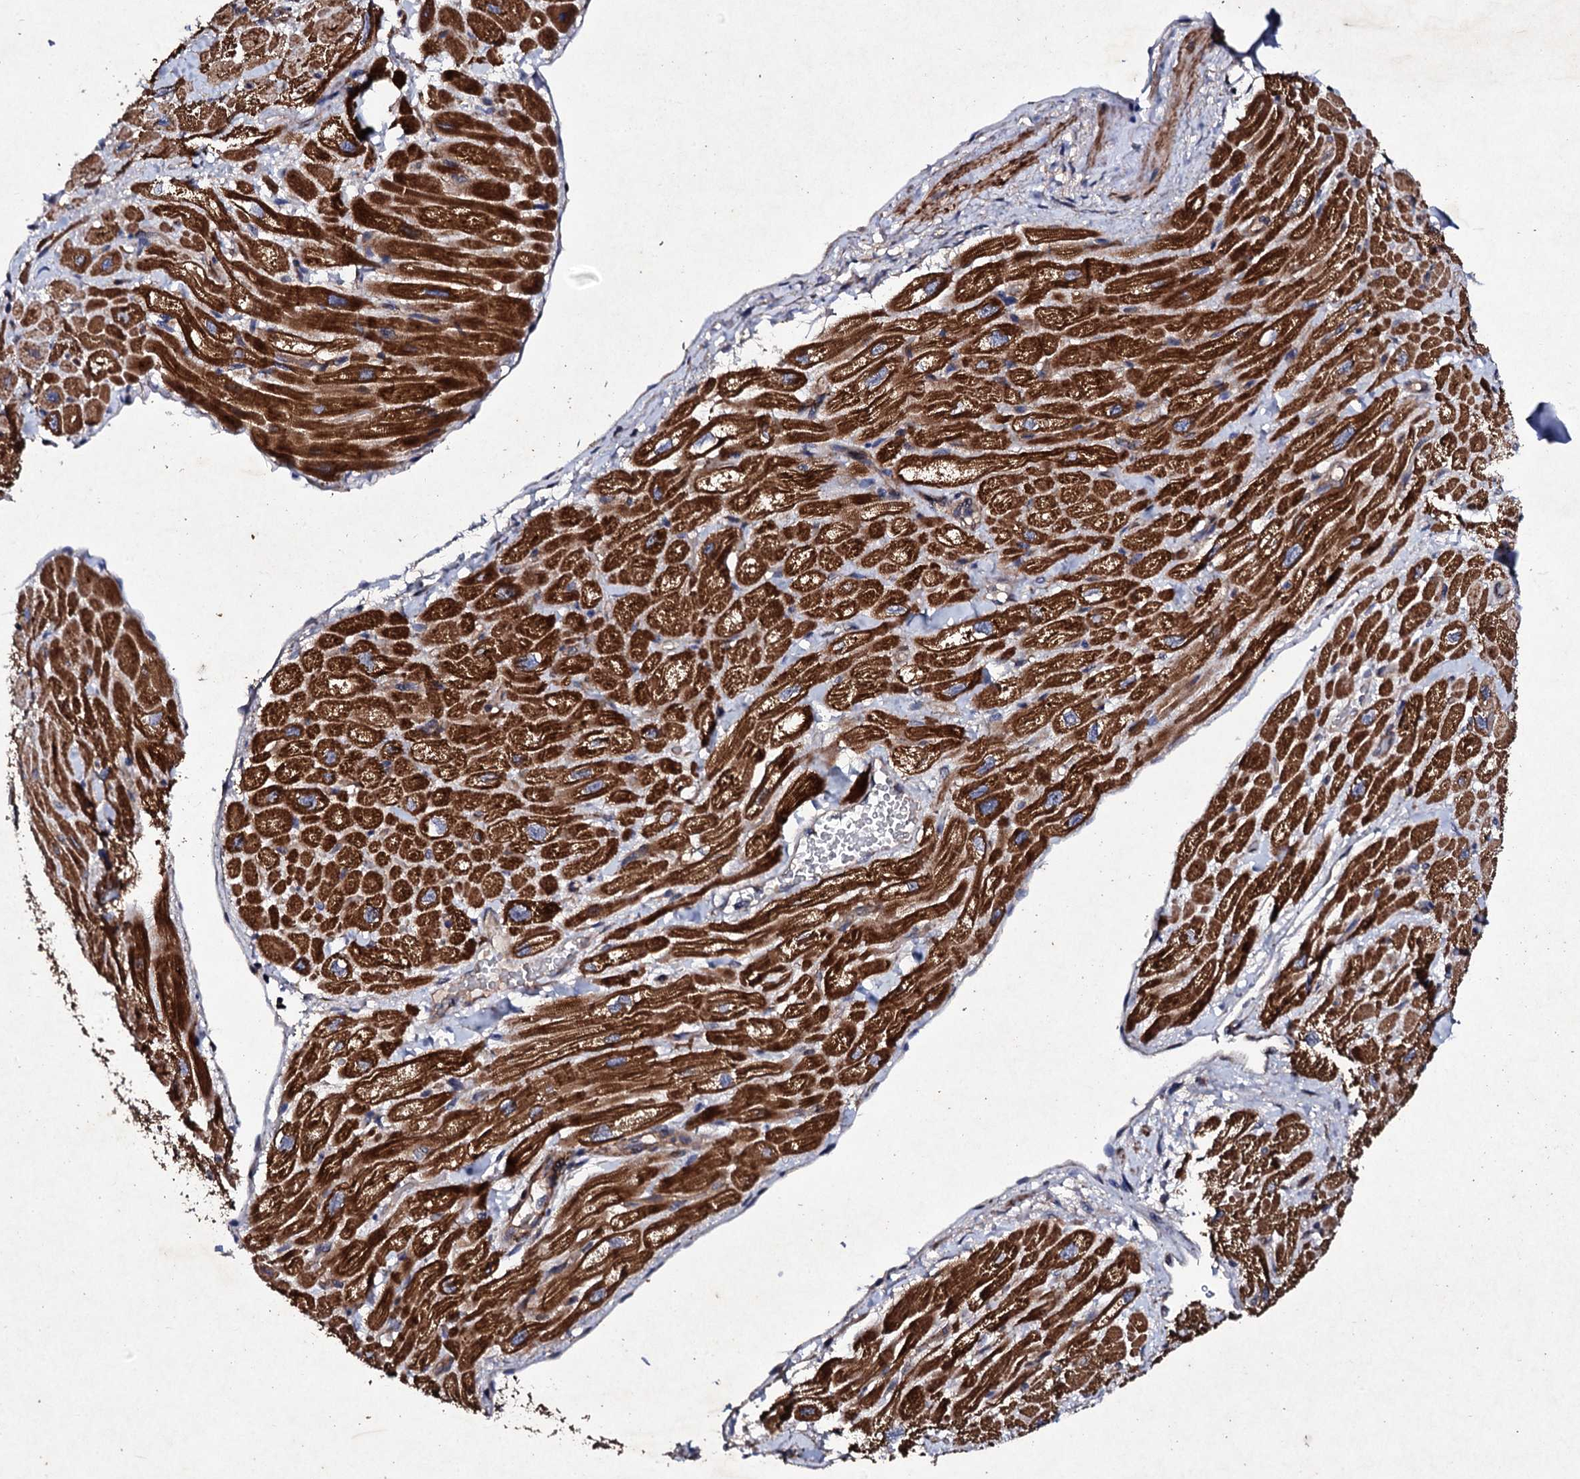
{"staining": {"intensity": "strong", "quantity": ">75%", "location": "cytoplasmic/membranous"}, "tissue": "heart muscle", "cell_type": "Cardiomyocytes", "image_type": "normal", "snomed": [{"axis": "morphology", "description": "Normal tissue, NOS"}, {"axis": "topography", "description": "Heart"}], "caption": "This histopathology image reveals immunohistochemistry (IHC) staining of benign heart muscle, with high strong cytoplasmic/membranous expression in approximately >75% of cardiomyocytes.", "gene": "MOCOS", "patient": {"sex": "male", "age": 65}}